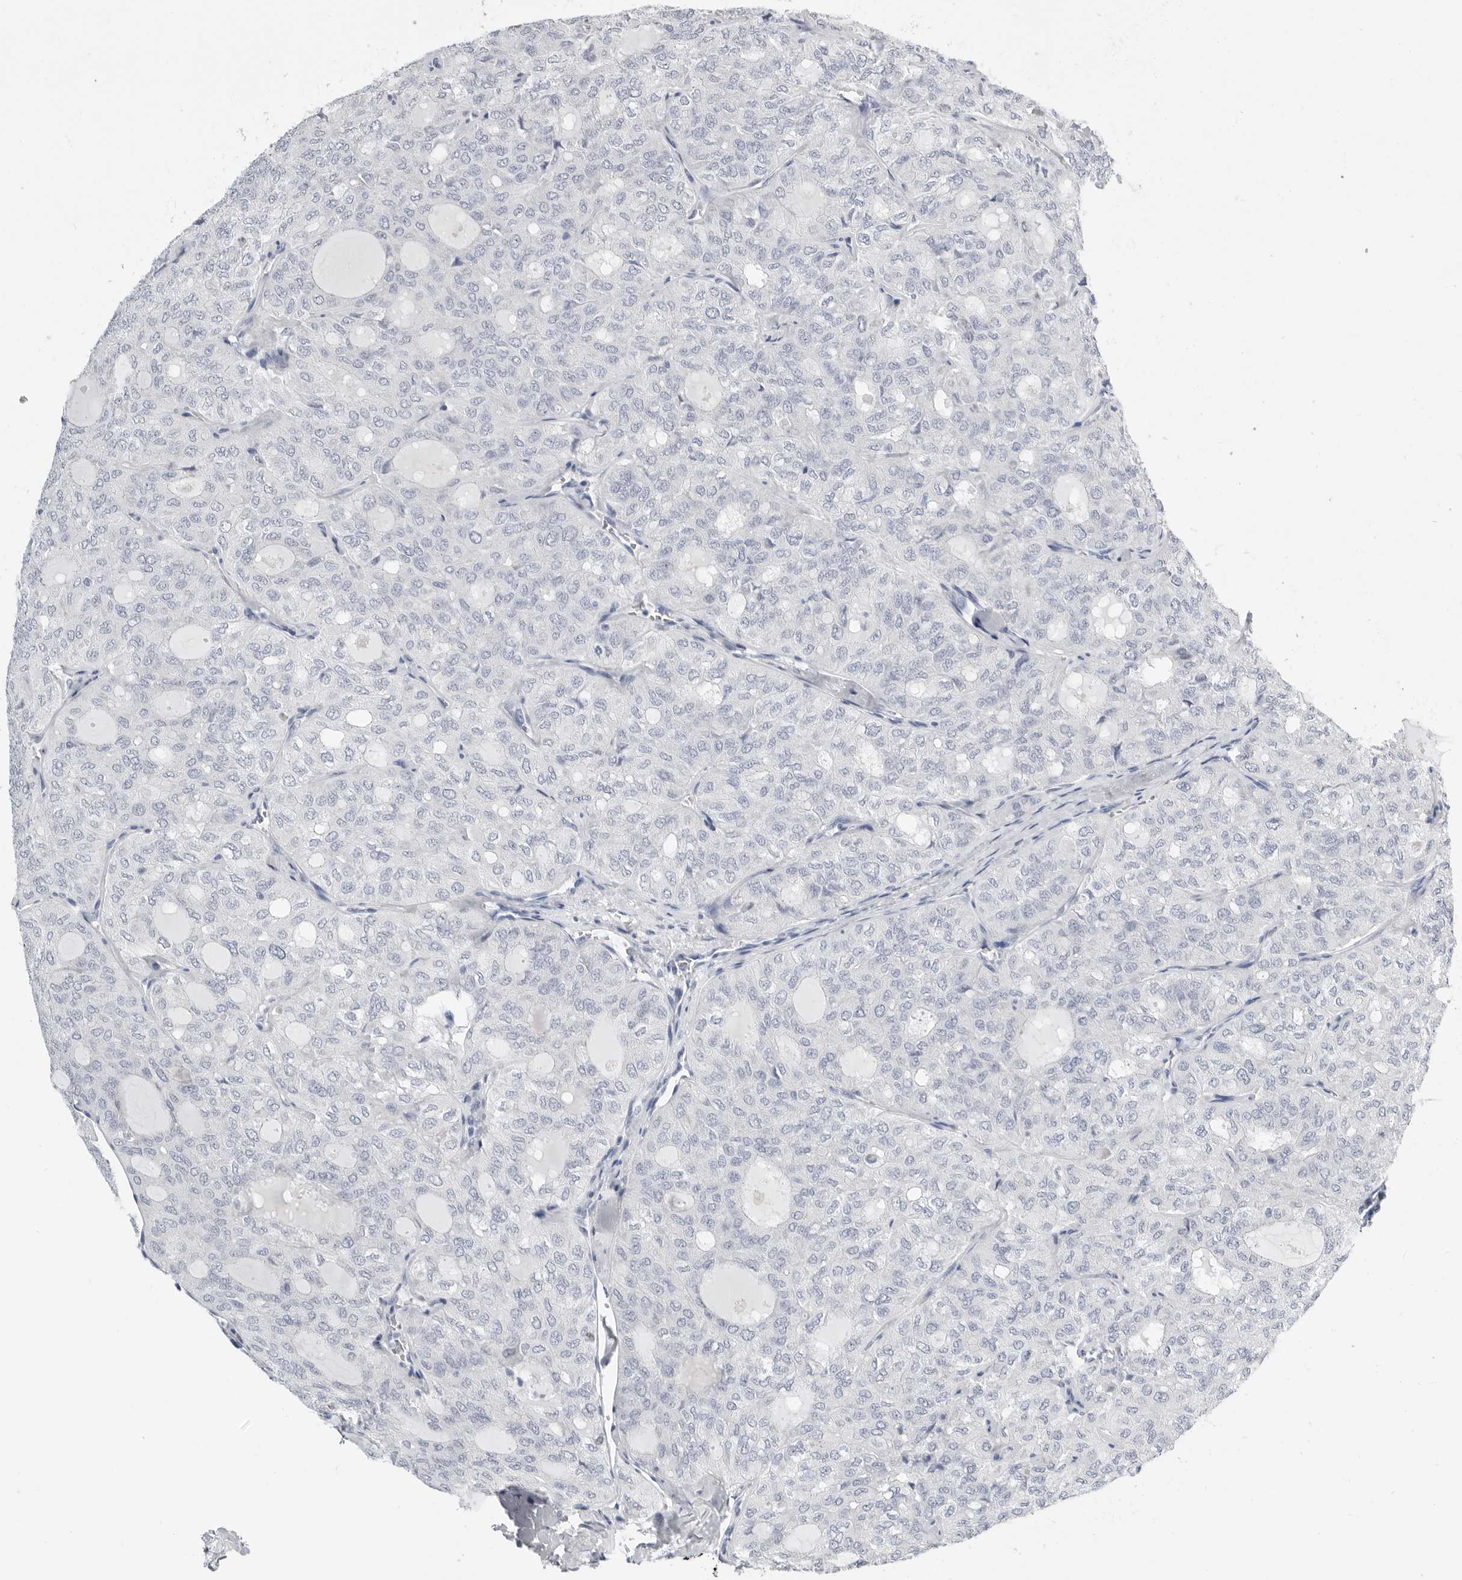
{"staining": {"intensity": "negative", "quantity": "none", "location": "none"}, "tissue": "thyroid cancer", "cell_type": "Tumor cells", "image_type": "cancer", "snomed": [{"axis": "morphology", "description": "Follicular adenoma carcinoma, NOS"}, {"axis": "topography", "description": "Thyroid gland"}], "caption": "Histopathology image shows no protein positivity in tumor cells of thyroid follicular adenoma carcinoma tissue.", "gene": "PLN", "patient": {"sex": "male", "age": 75}}